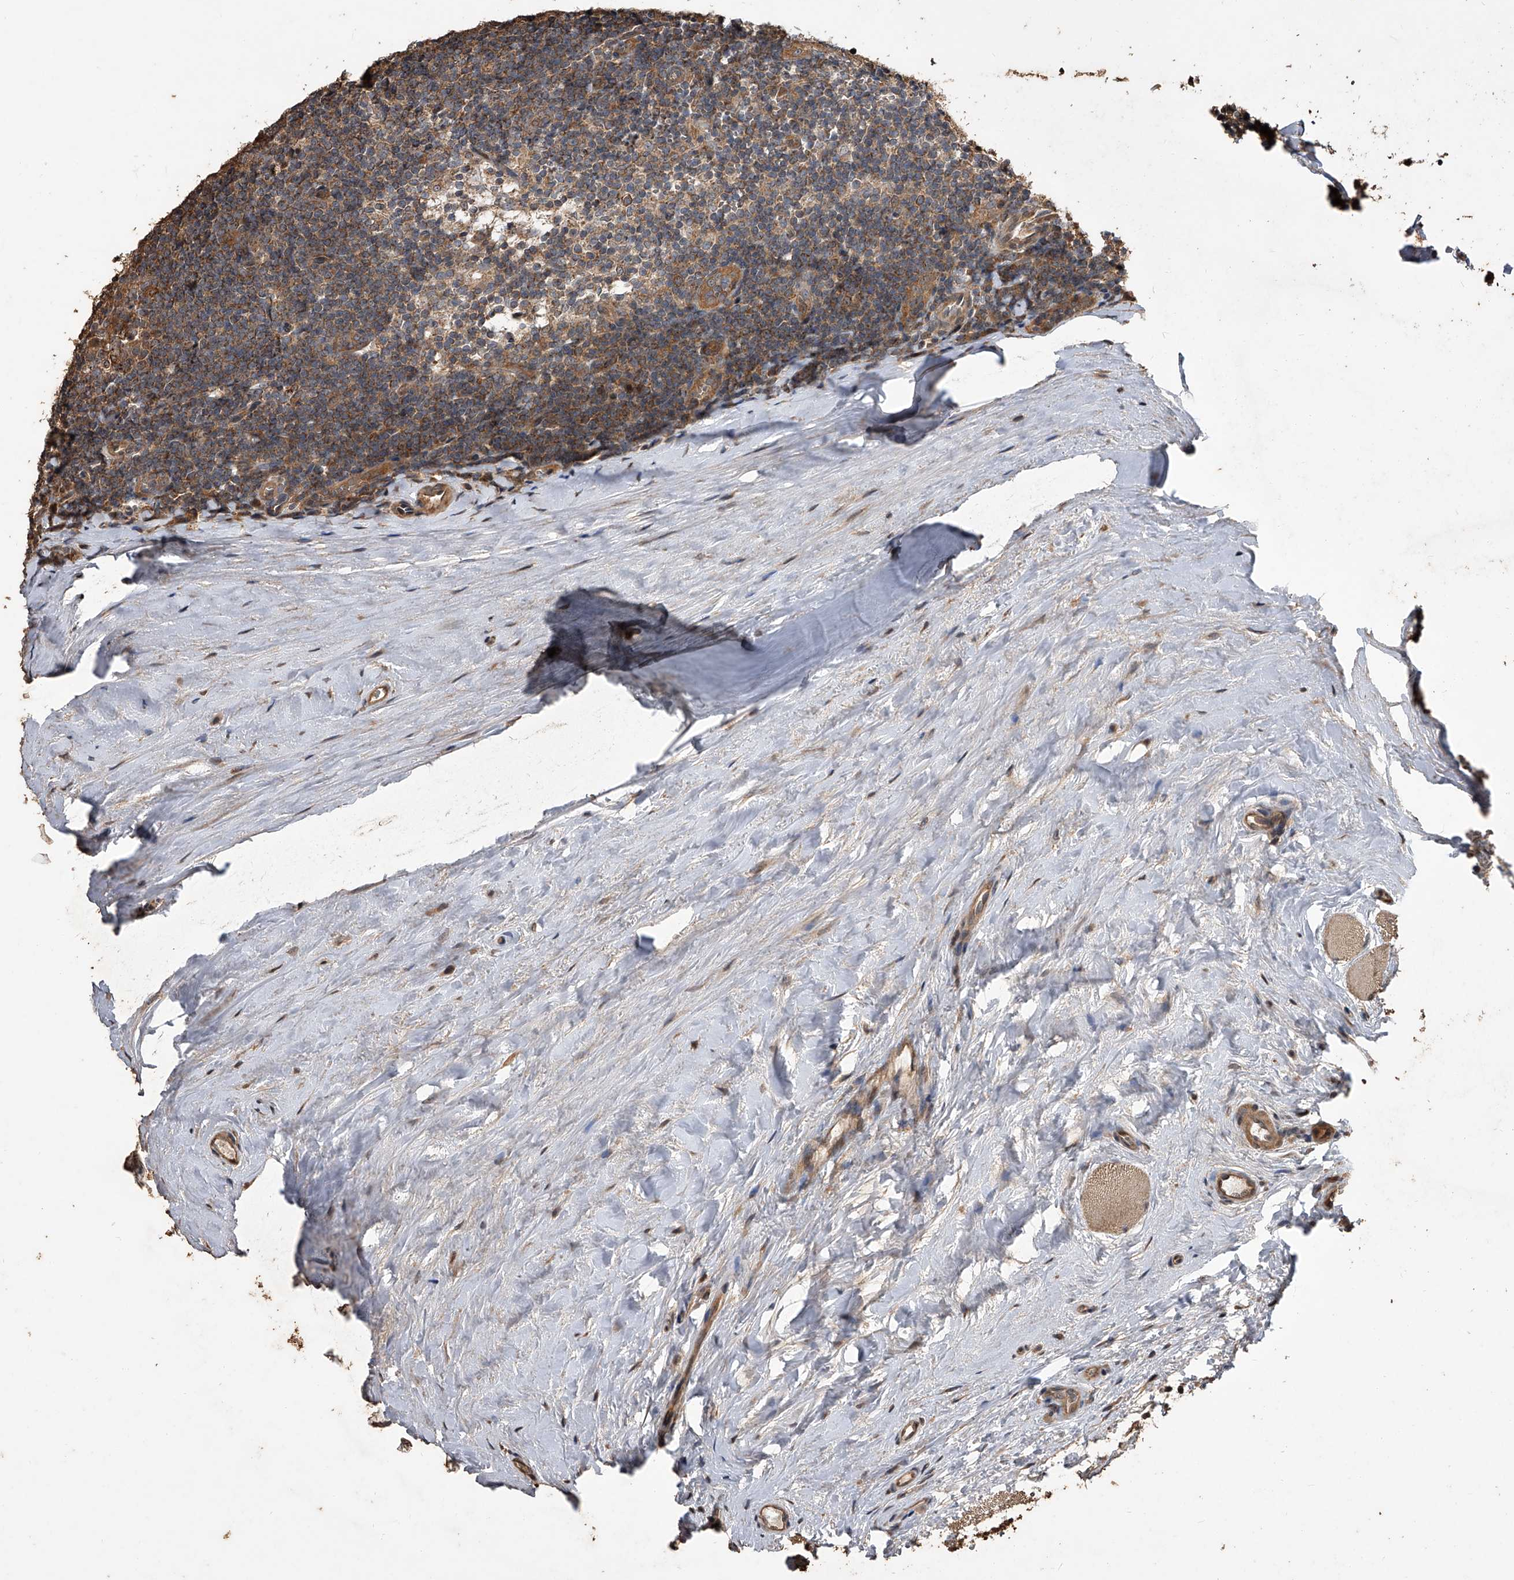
{"staining": {"intensity": "strong", "quantity": "25%-75%", "location": "cytoplasmic/membranous"}, "tissue": "tonsil", "cell_type": "Germinal center cells", "image_type": "normal", "snomed": [{"axis": "morphology", "description": "Normal tissue, NOS"}, {"axis": "topography", "description": "Tonsil"}], "caption": "Immunohistochemical staining of benign human tonsil demonstrates 25%-75% levels of strong cytoplasmic/membranous protein expression in about 25%-75% of germinal center cells.", "gene": "LTV1", "patient": {"sex": "male", "age": 27}}